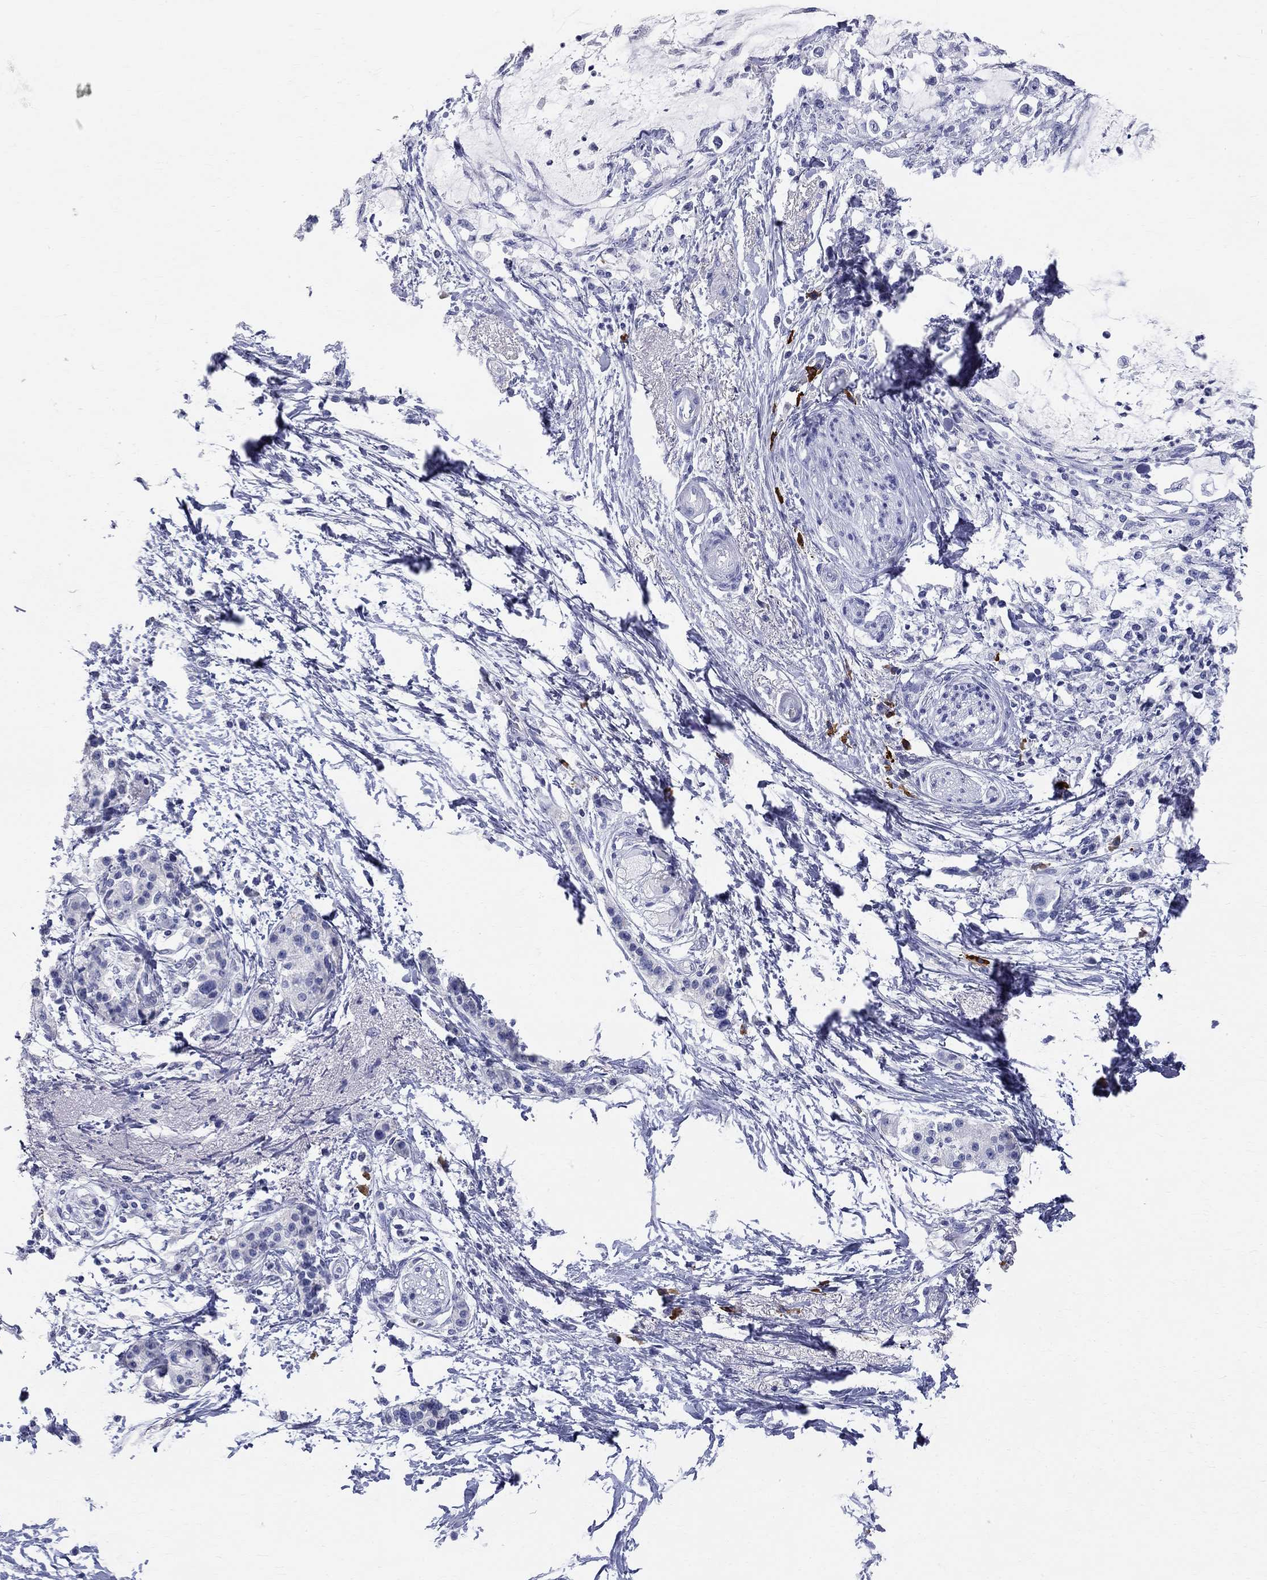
{"staining": {"intensity": "negative", "quantity": "none", "location": "none"}, "tissue": "pancreatic cancer", "cell_type": "Tumor cells", "image_type": "cancer", "snomed": [{"axis": "morphology", "description": "Normal tissue, NOS"}, {"axis": "morphology", "description": "Adenocarcinoma, NOS"}, {"axis": "topography", "description": "Pancreas"}, {"axis": "topography", "description": "Duodenum"}], "caption": "The image exhibits no staining of tumor cells in pancreatic cancer.", "gene": "PHOX2B", "patient": {"sex": "female", "age": 60}}